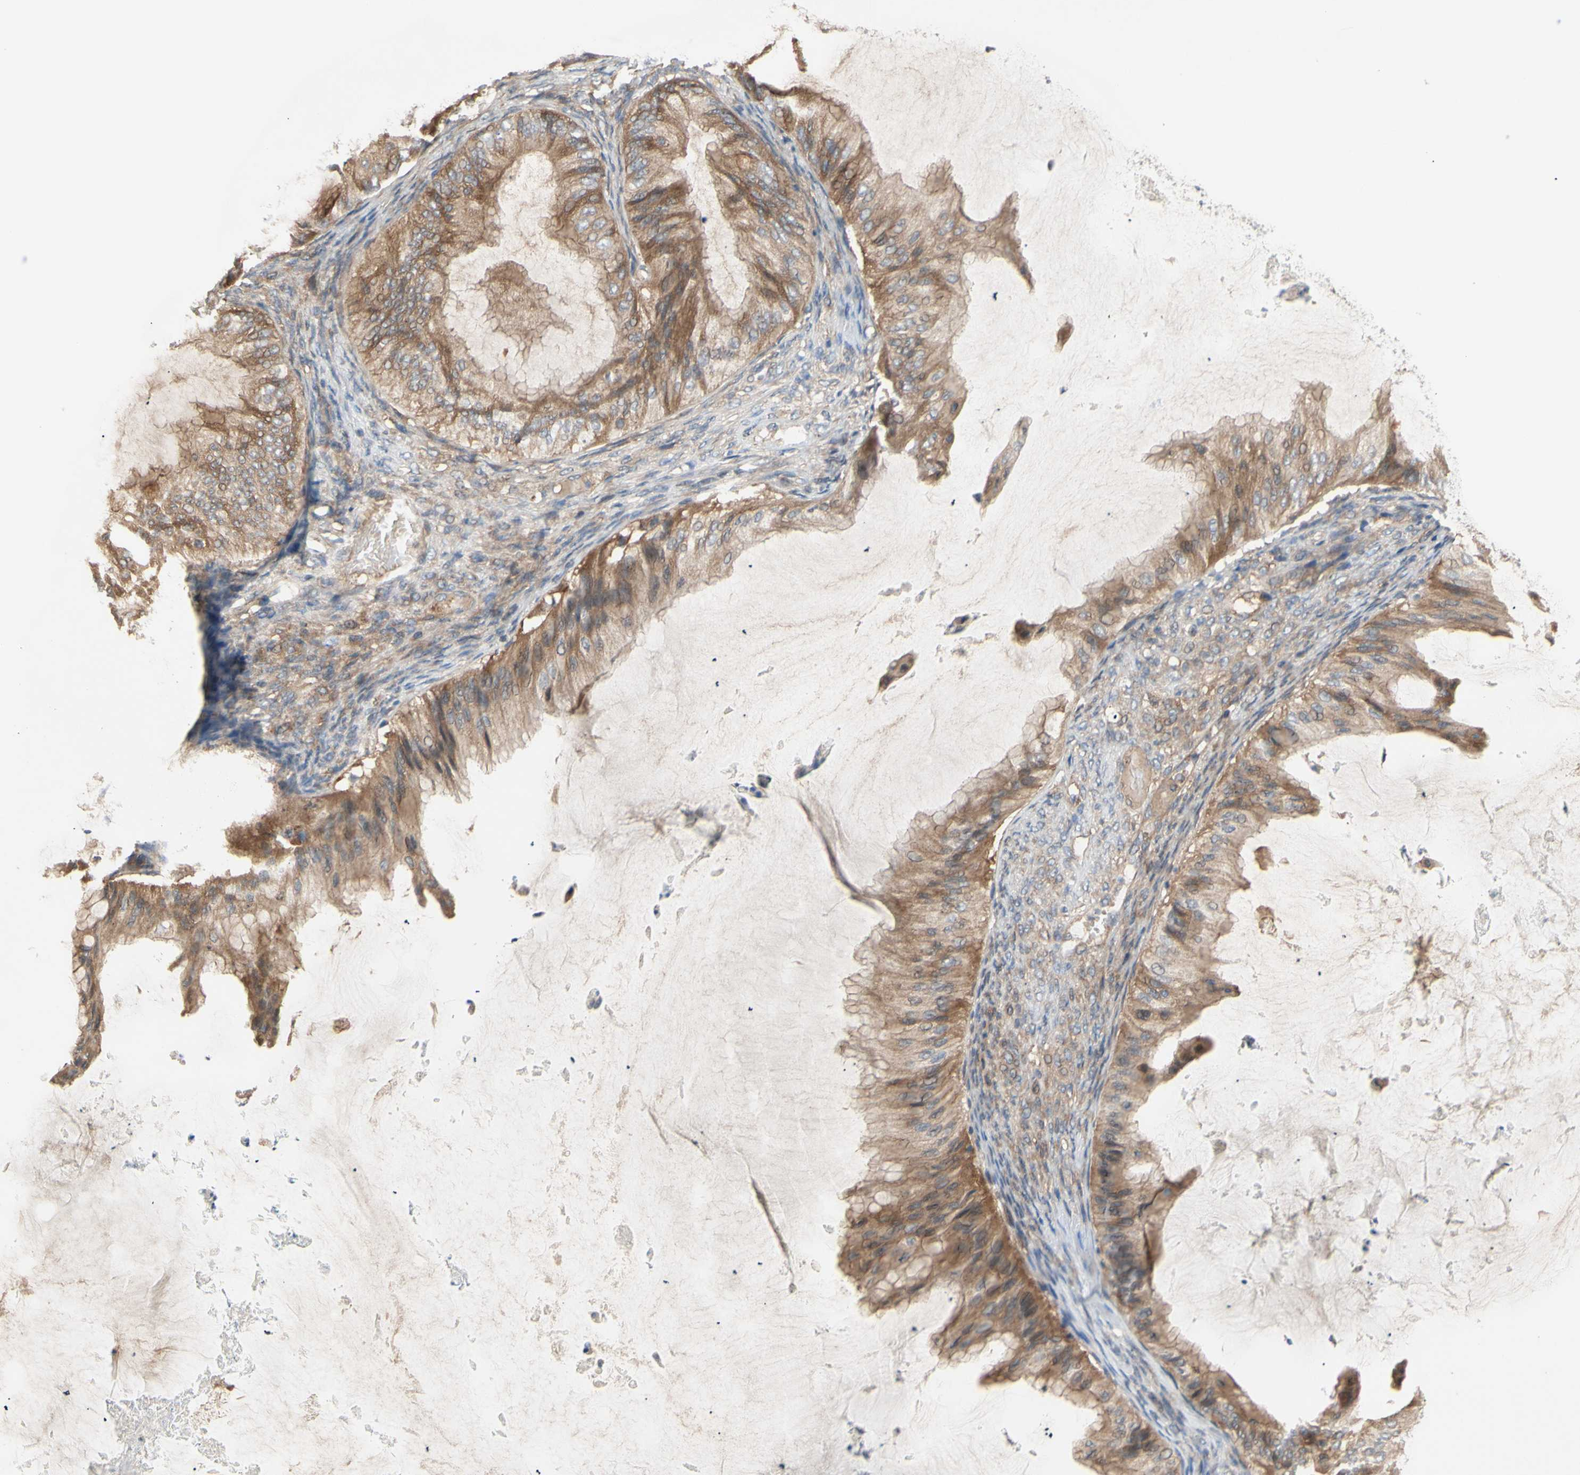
{"staining": {"intensity": "moderate", "quantity": ">75%", "location": "cytoplasmic/membranous"}, "tissue": "ovarian cancer", "cell_type": "Tumor cells", "image_type": "cancer", "snomed": [{"axis": "morphology", "description": "Cystadenocarcinoma, mucinous, NOS"}, {"axis": "topography", "description": "Ovary"}], "caption": "The photomicrograph shows staining of ovarian mucinous cystadenocarcinoma, revealing moderate cytoplasmic/membranous protein expression (brown color) within tumor cells.", "gene": "DYNLRB1", "patient": {"sex": "female", "age": 61}}